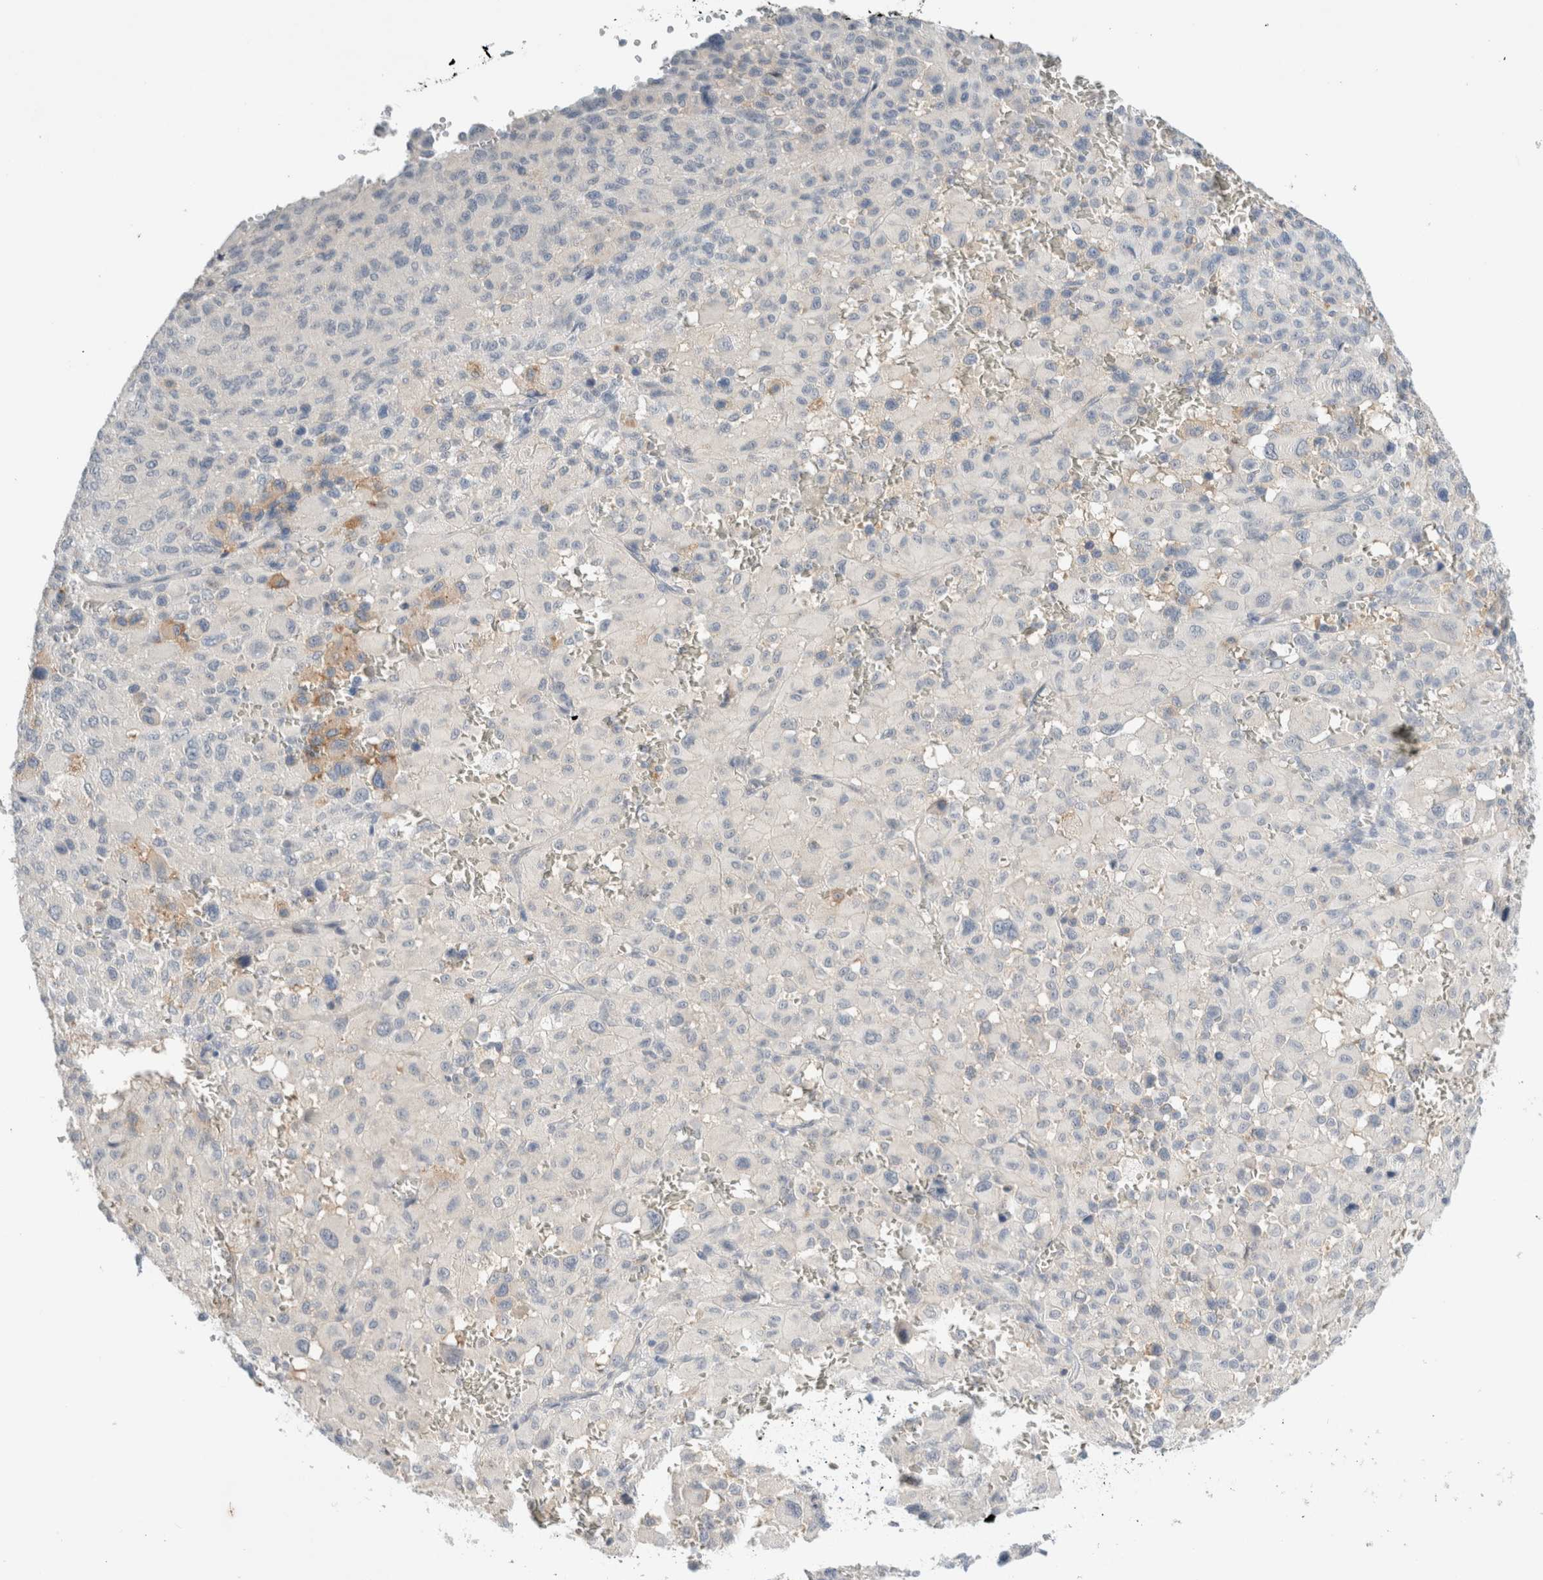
{"staining": {"intensity": "negative", "quantity": "none", "location": "none"}, "tissue": "melanoma", "cell_type": "Tumor cells", "image_type": "cancer", "snomed": [{"axis": "morphology", "description": "Malignant melanoma, Metastatic site"}, {"axis": "topography", "description": "Skin"}], "caption": "The immunohistochemistry (IHC) histopathology image has no significant staining in tumor cells of melanoma tissue.", "gene": "SDR16C5", "patient": {"sex": "female", "age": 74}}